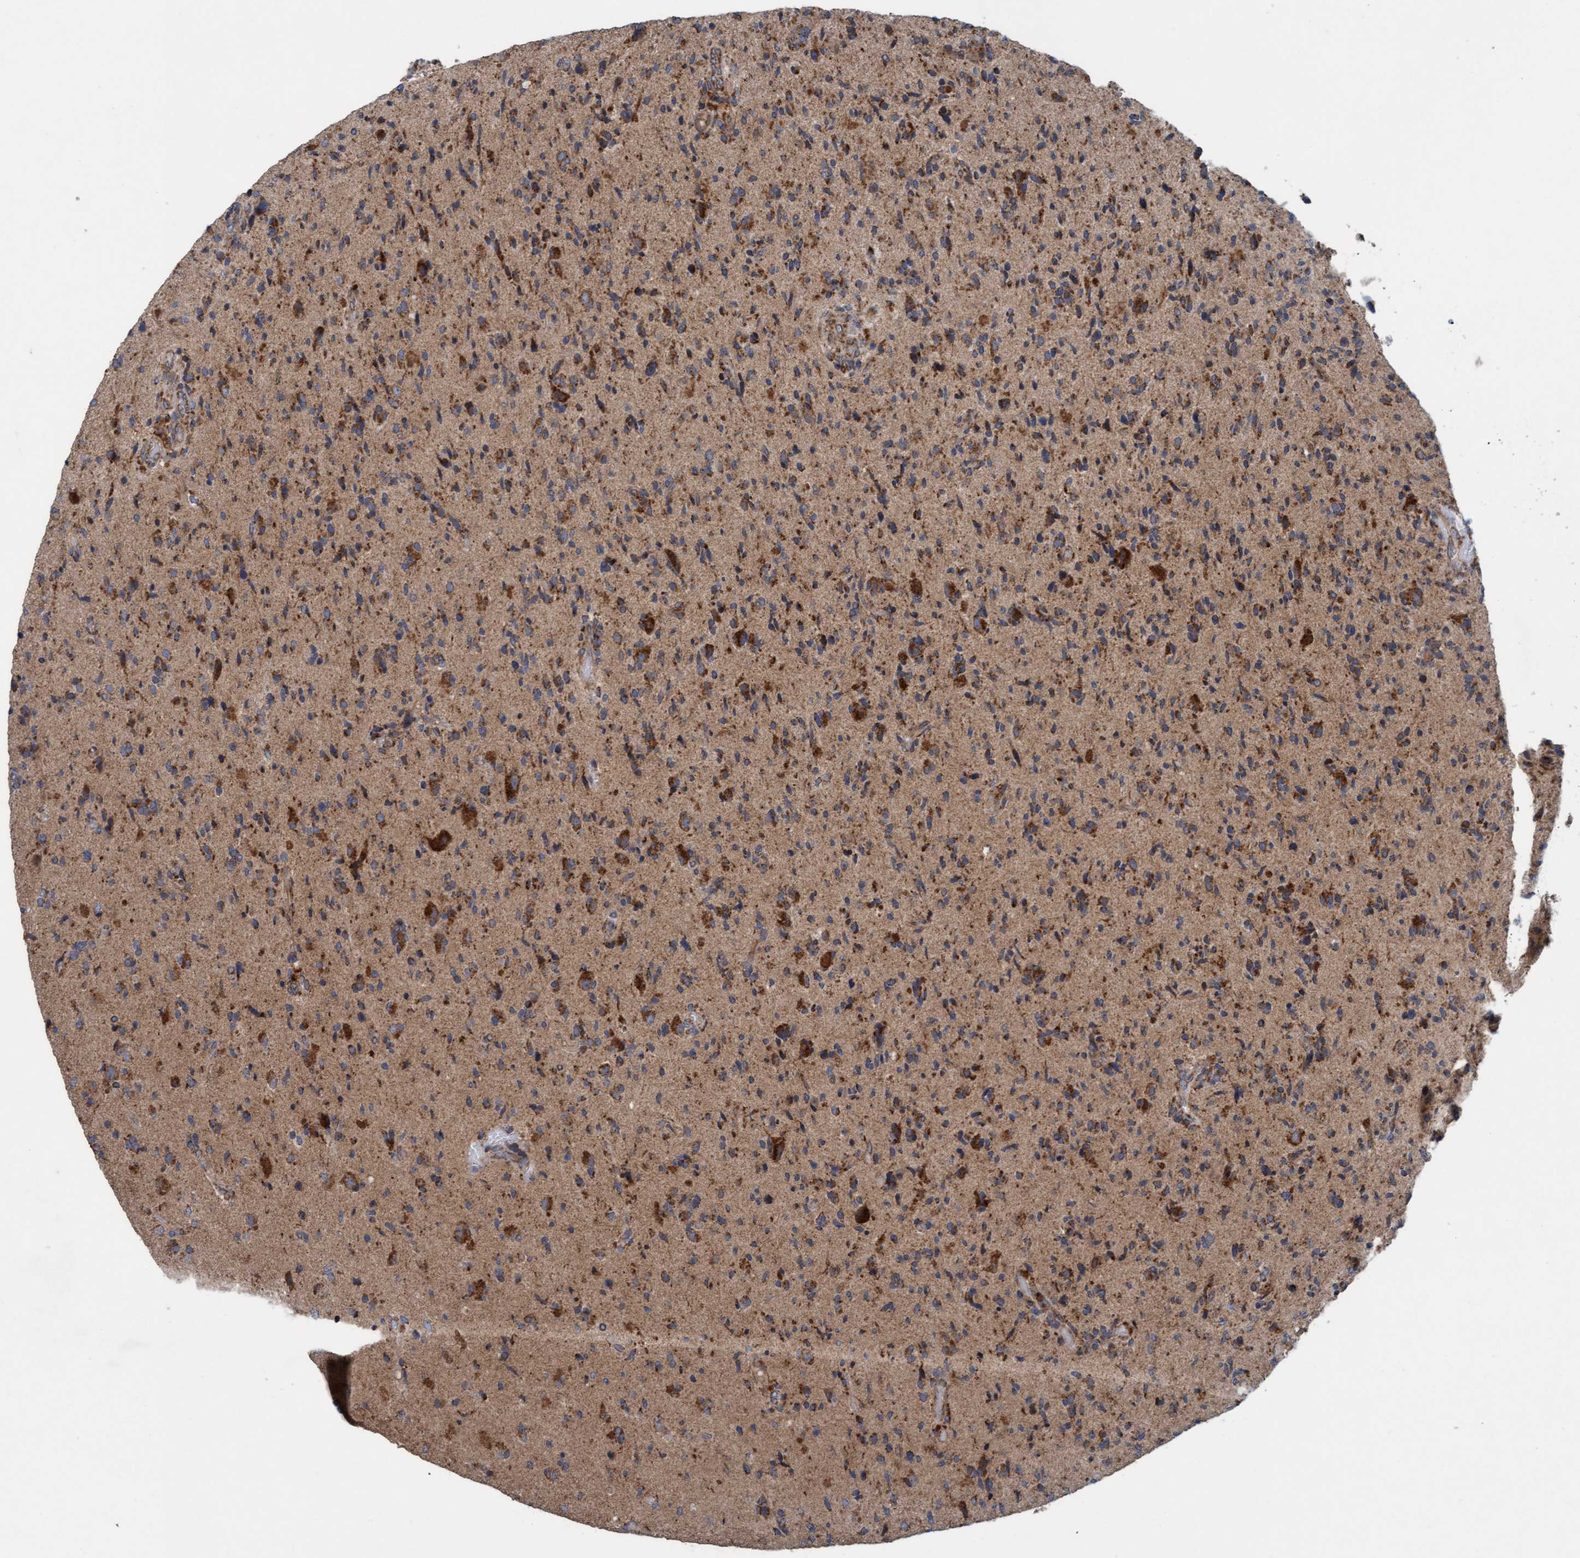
{"staining": {"intensity": "moderate", "quantity": ">75%", "location": "cytoplasmic/membranous"}, "tissue": "glioma", "cell_type": "Tumor cells", "image_type": "cancer", "snomed": [{"axis": "morphology", "description": "Glioma, malignant, High grade"}, {"axis": "topography", "description": "Brain"}], "caption": "Immunohistochemical staining of human high-grade glioma (malignant) shows moderate cytoplasmic/membranous protein positivity in about >75% of tumor cells. The staining was performed using DAB, with brown indicating positive protein expression. Nuclei are stained blue with hematoxylin.", "gene": "MRPS23", "patient": {"sex": "male", "age": 72}}